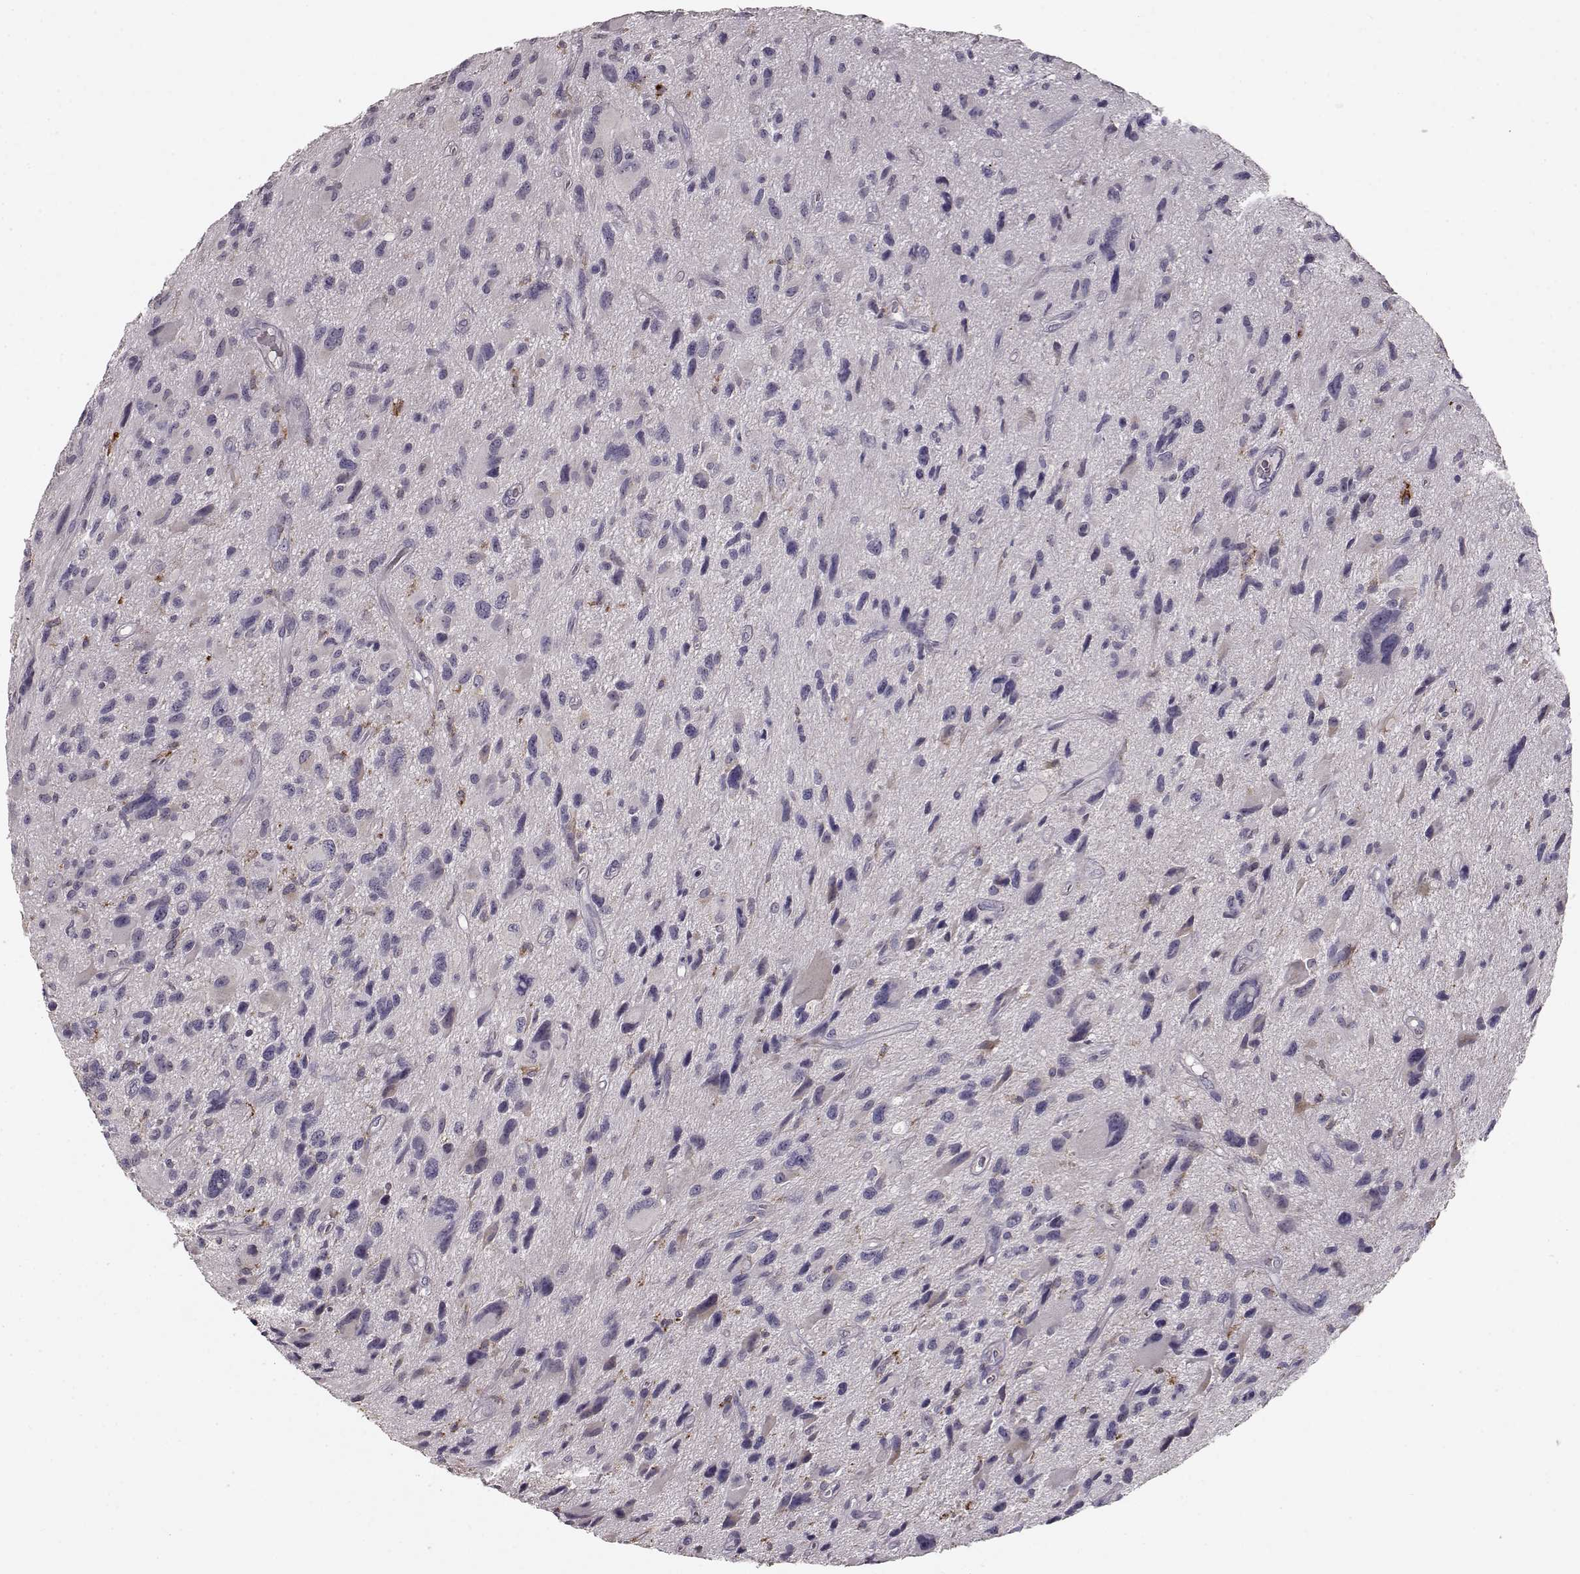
{"staining": {"intensity": "negative", "quantity": "none", "location": "none"}, "tissue": "glioma", "cell_type": "Tumor cells", "image_type": "cancer", "snomed": [{"axis": "morphology", "description": "Glioma, malignant, NOS"}, {"axis": "morphology", "description": "Glioma, malignant, High grade"}, {"axis": "topography", "description": "Brain"}], "caption": "The immunohistochemistry micrograph has no significant staining in tumor cells of glioma tissue.", "gene": "CCNF", "patient": {"sex": "female", "age": 71}}